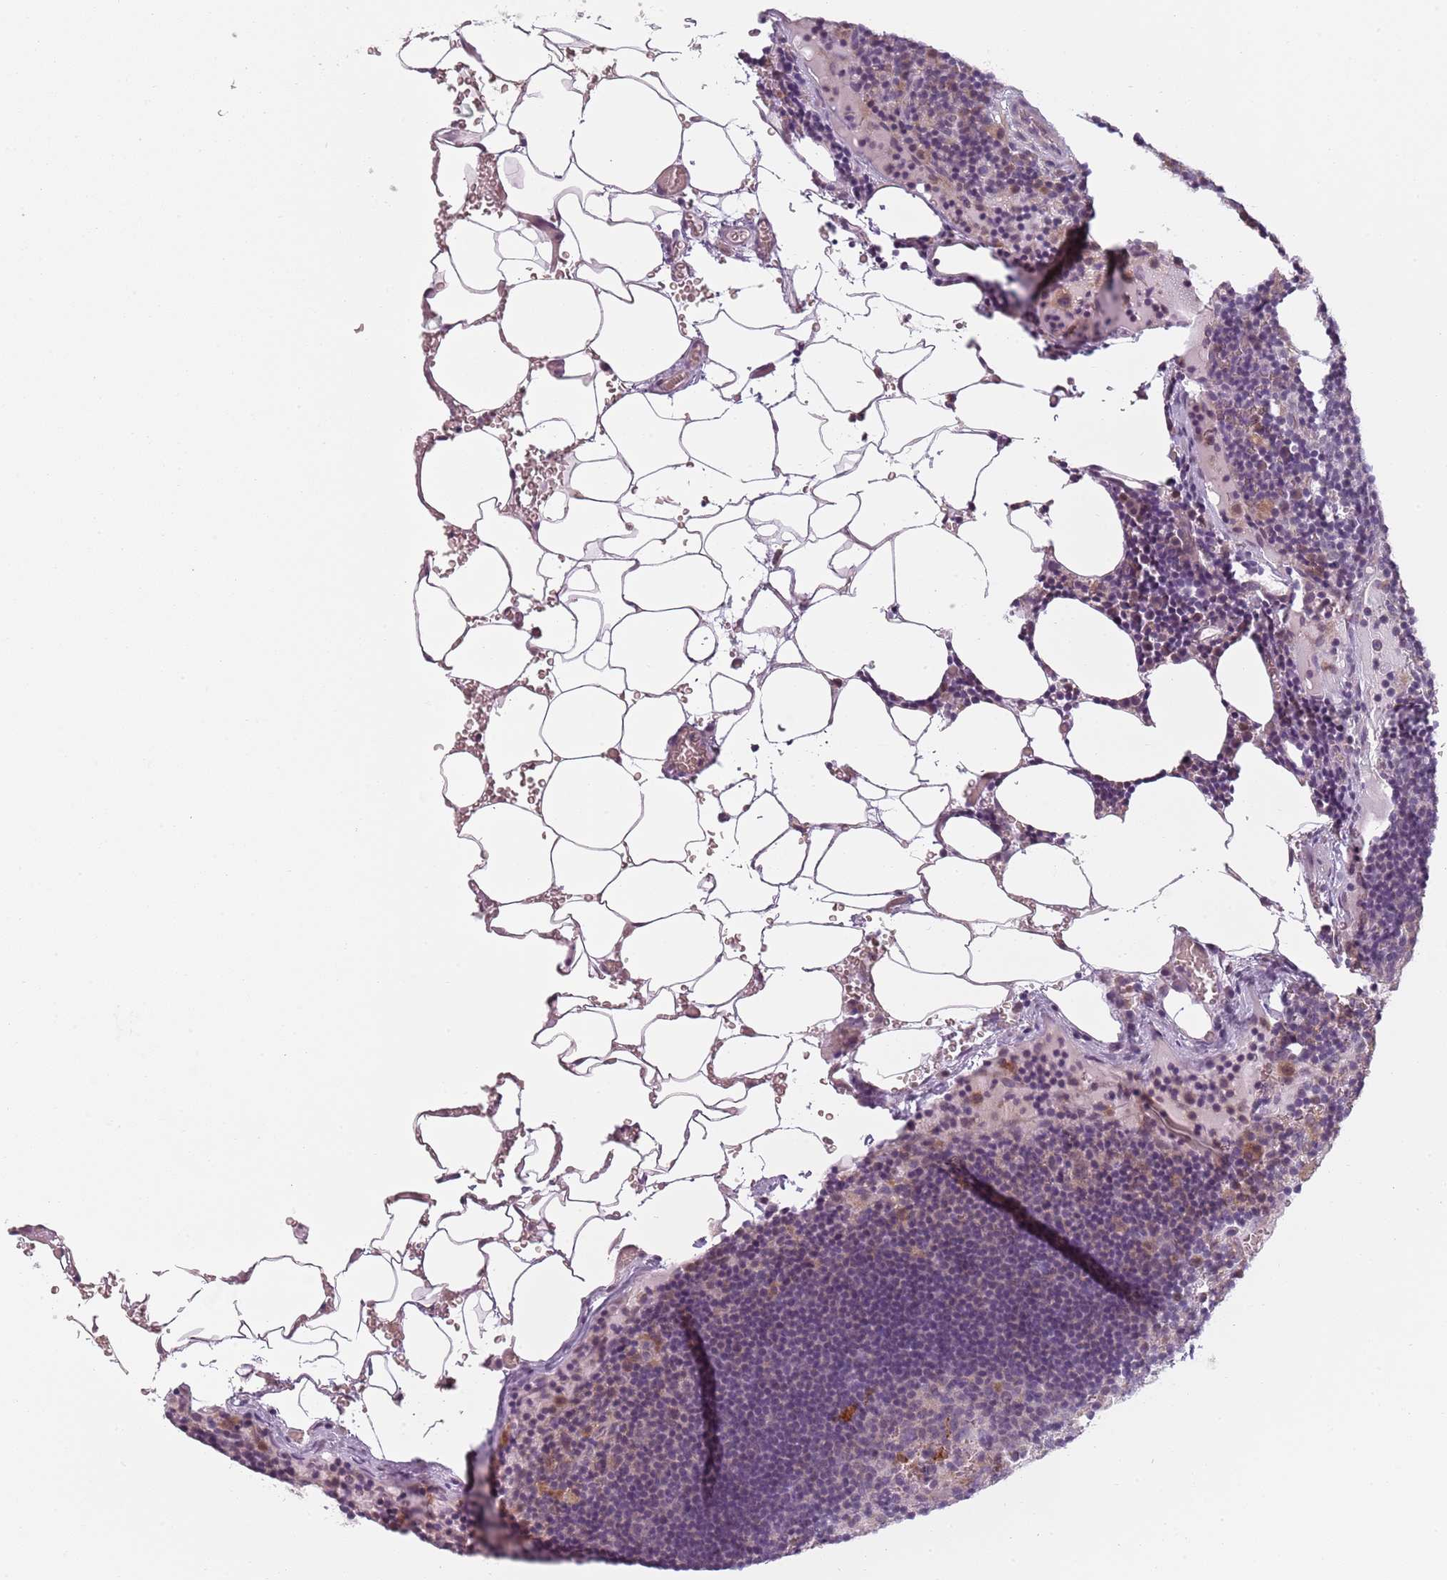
{"staining": {"intensity": "negative", "quantity": "none", "location": "none"}, "tissue": "lymph node", "cell_type": "Germinal center cells", "image_type": "normal", "snomed": [{"axis": "morphology", "description": "Normal tissue, NOS"}, {"axis": "topography", "description": "Lymph node"}], "caption": "This is an immunohistochemistry micrograph of unremarkable human lymph node. There is no positivity in germinal center cells.", "gene": "CC2D2B", "patient": {"sex": "male", "age": 53}}